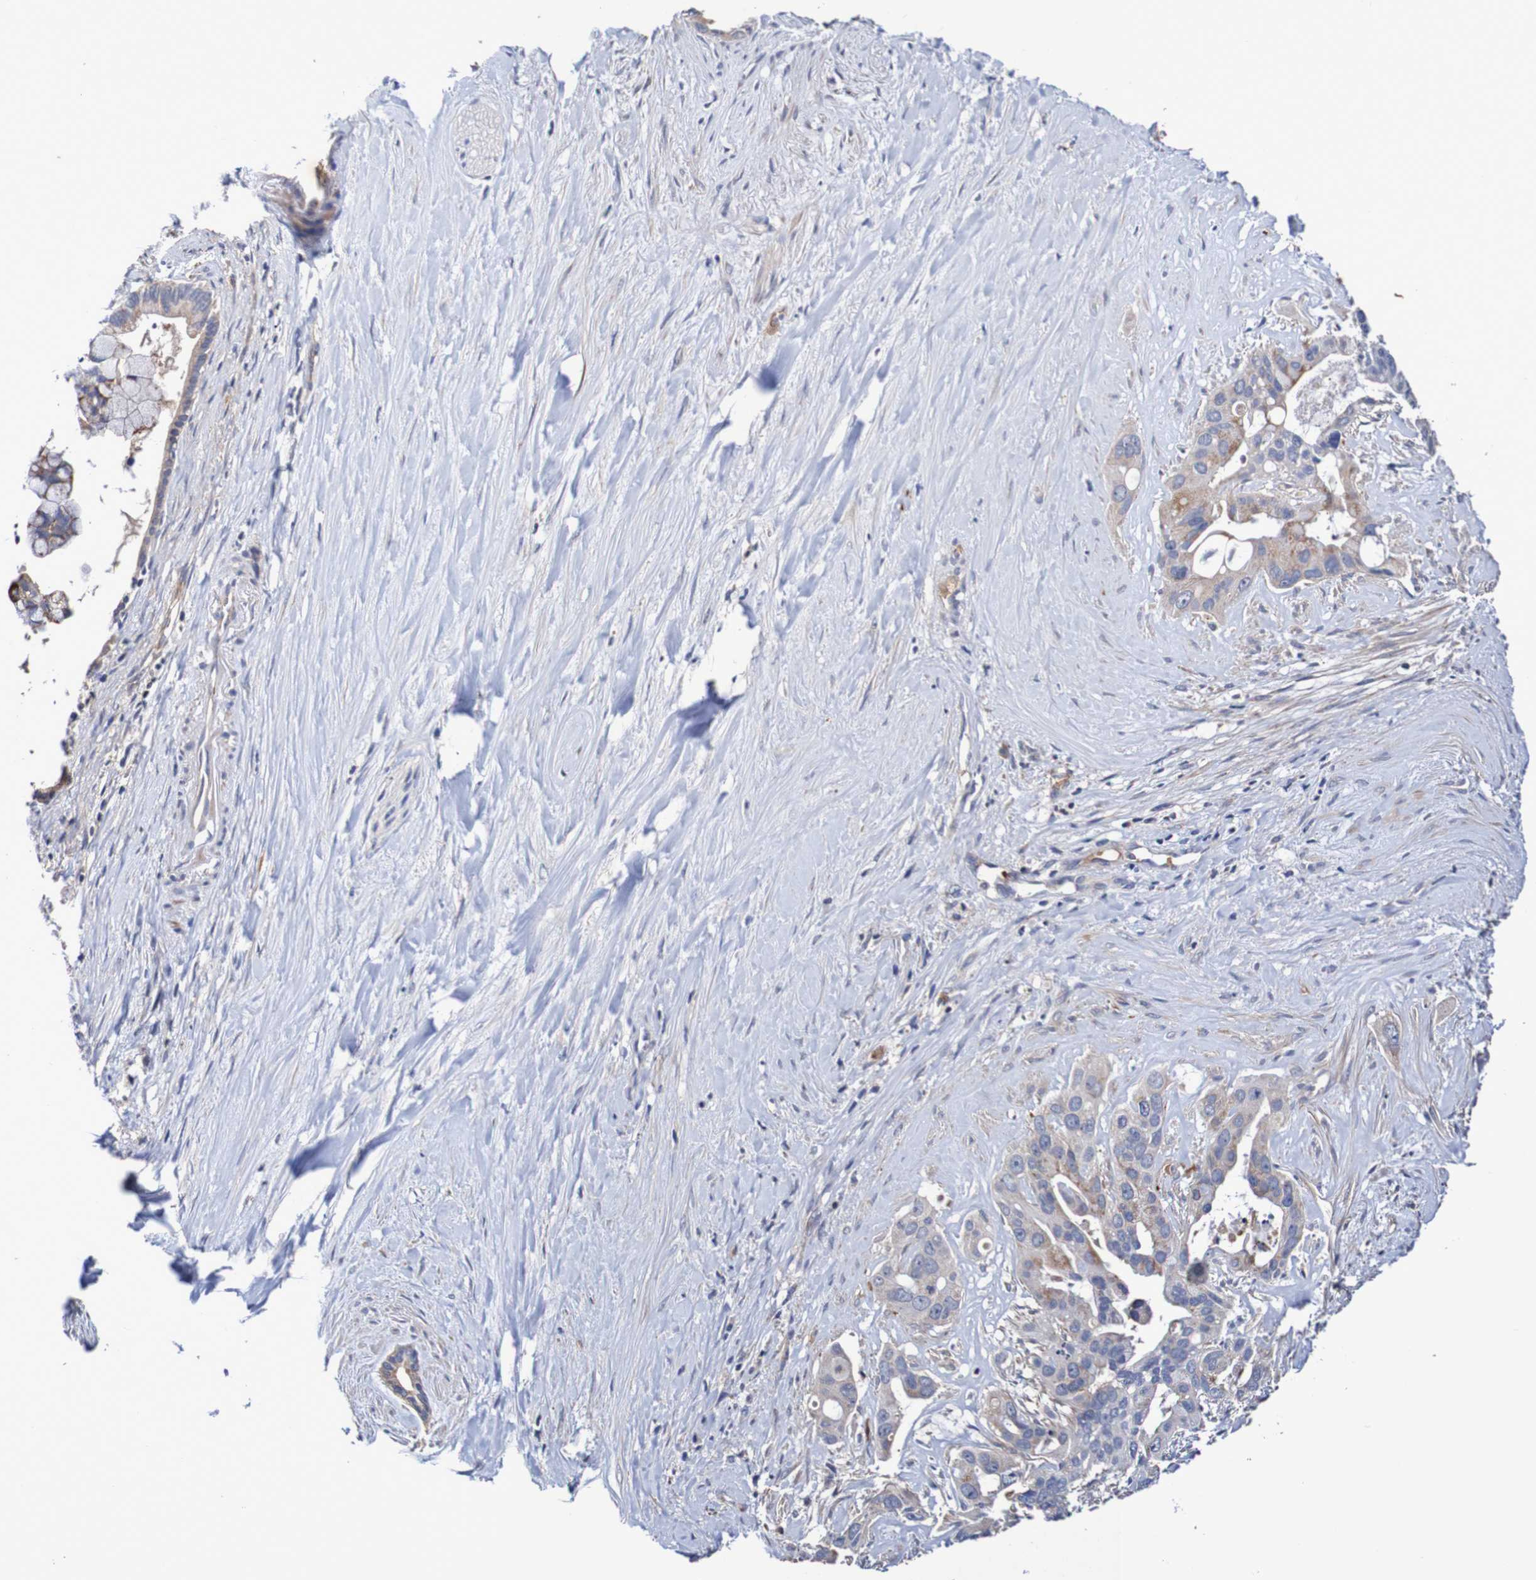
{"staining": {"intensity": "weak", "quantity": "<25%", "location": "cytoplasmic/membranous"}, "tissue": "liver cancer", "cell_type": "Tumor cells", "image_type": "cancer", "snomed": [{"axis": "morphology", "description": "Cholangiocarcinoma"}, {"axis": "topography", "description": "Liver"}], "caption": "Immunohistochemistry histopathology image of neoplastic tissue: liver cancer (cholangiocarcinoma) stained with DAB displays no significant protein staining in tumor cells.", "gene": "WNT4", "patient": {"sex": "female", "age": 65}}